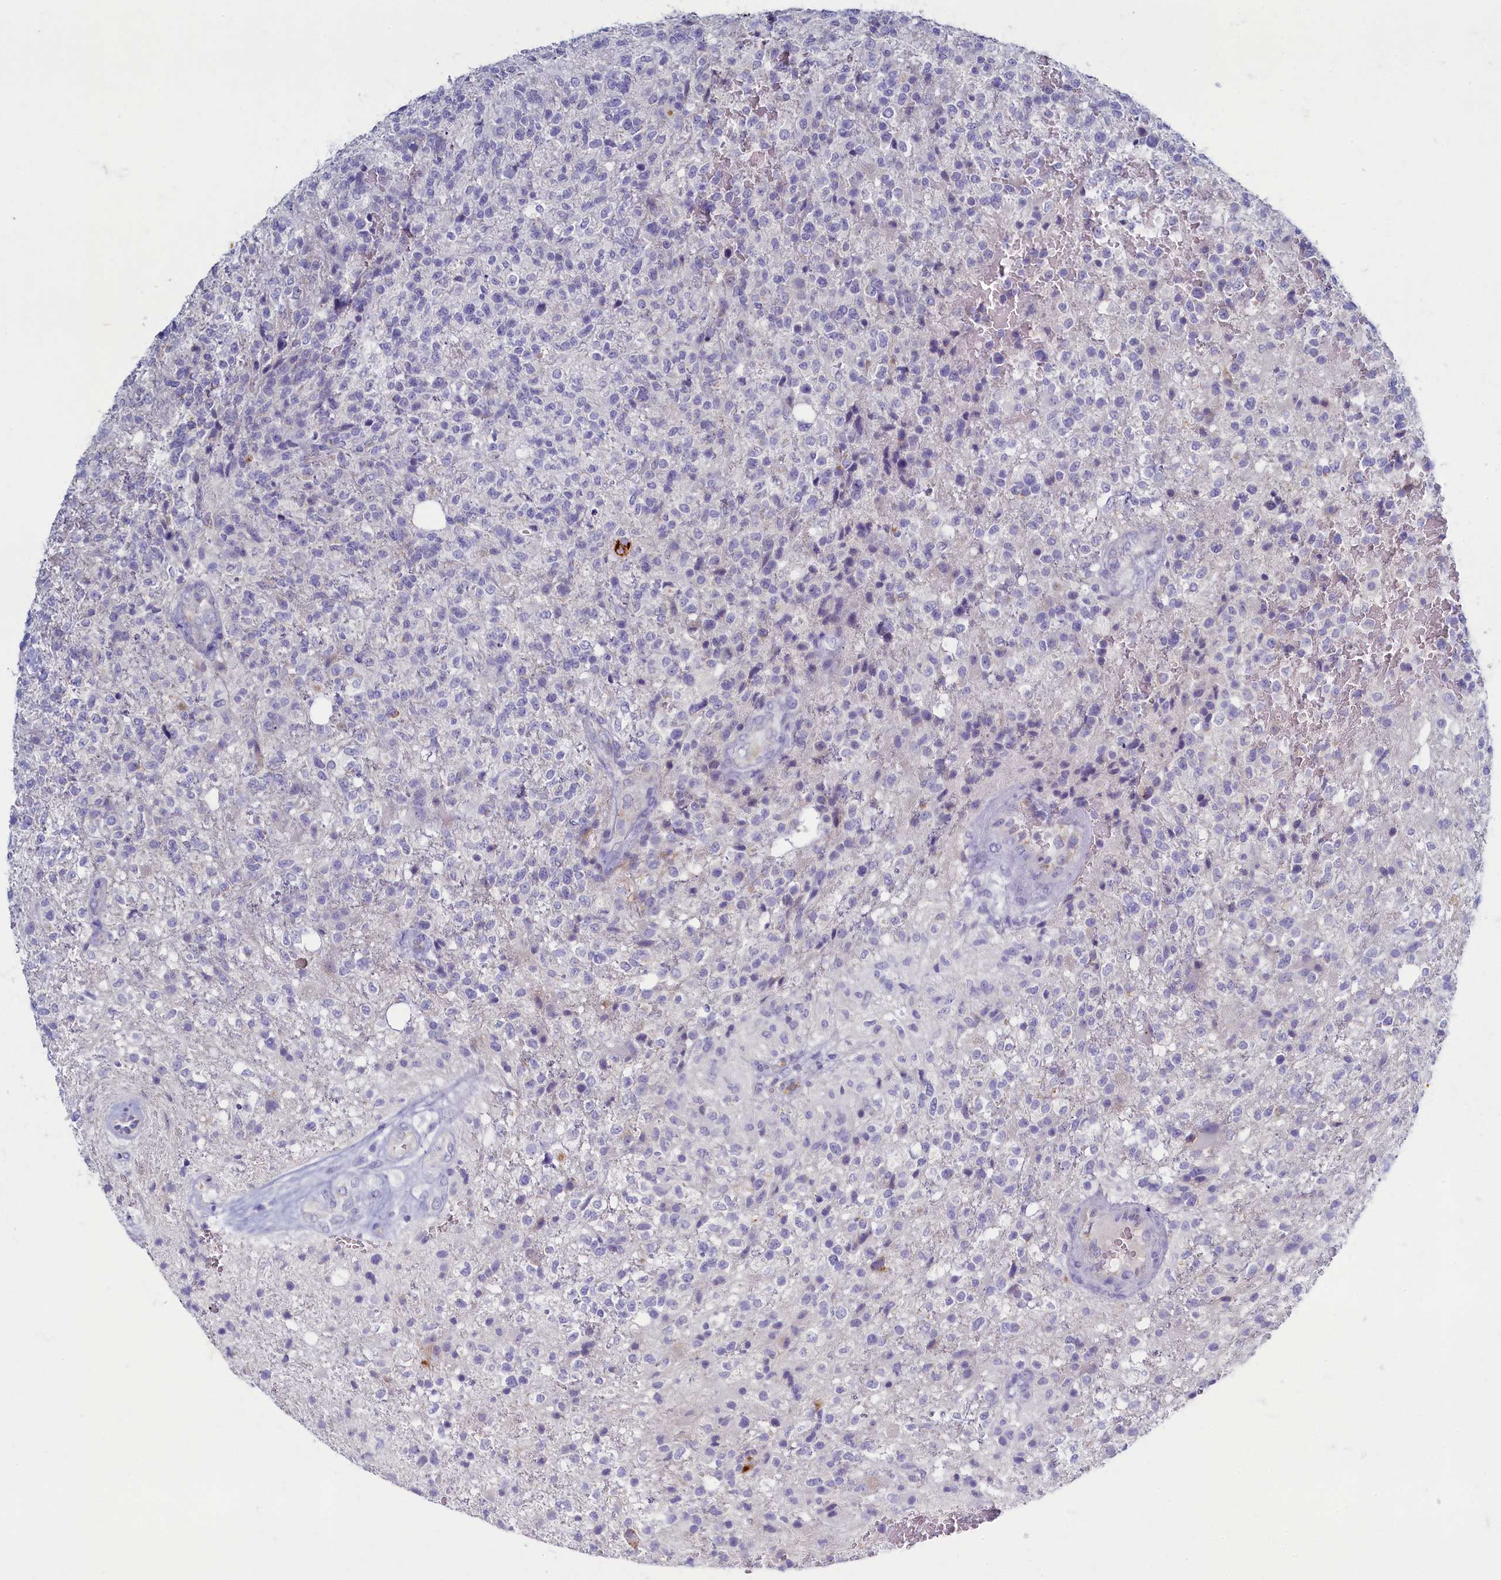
{"staining": {"intensity": "negative", "quantity": "none", "location": "none"}, "tissue": "glioma", "cell_type": "Tumor cells", "image_type": "cancer", "snomed": [{"axis": "morphology", "description": "Glioma, malignant, High grade"}, {"axis": "topography", "description": "Brain"}], "caption": "There is no significant staining in tumor cells of high-grade glioma (malignant).", "gene": "OCIAD2", "patient": {"sex": "male", "age": 56}}